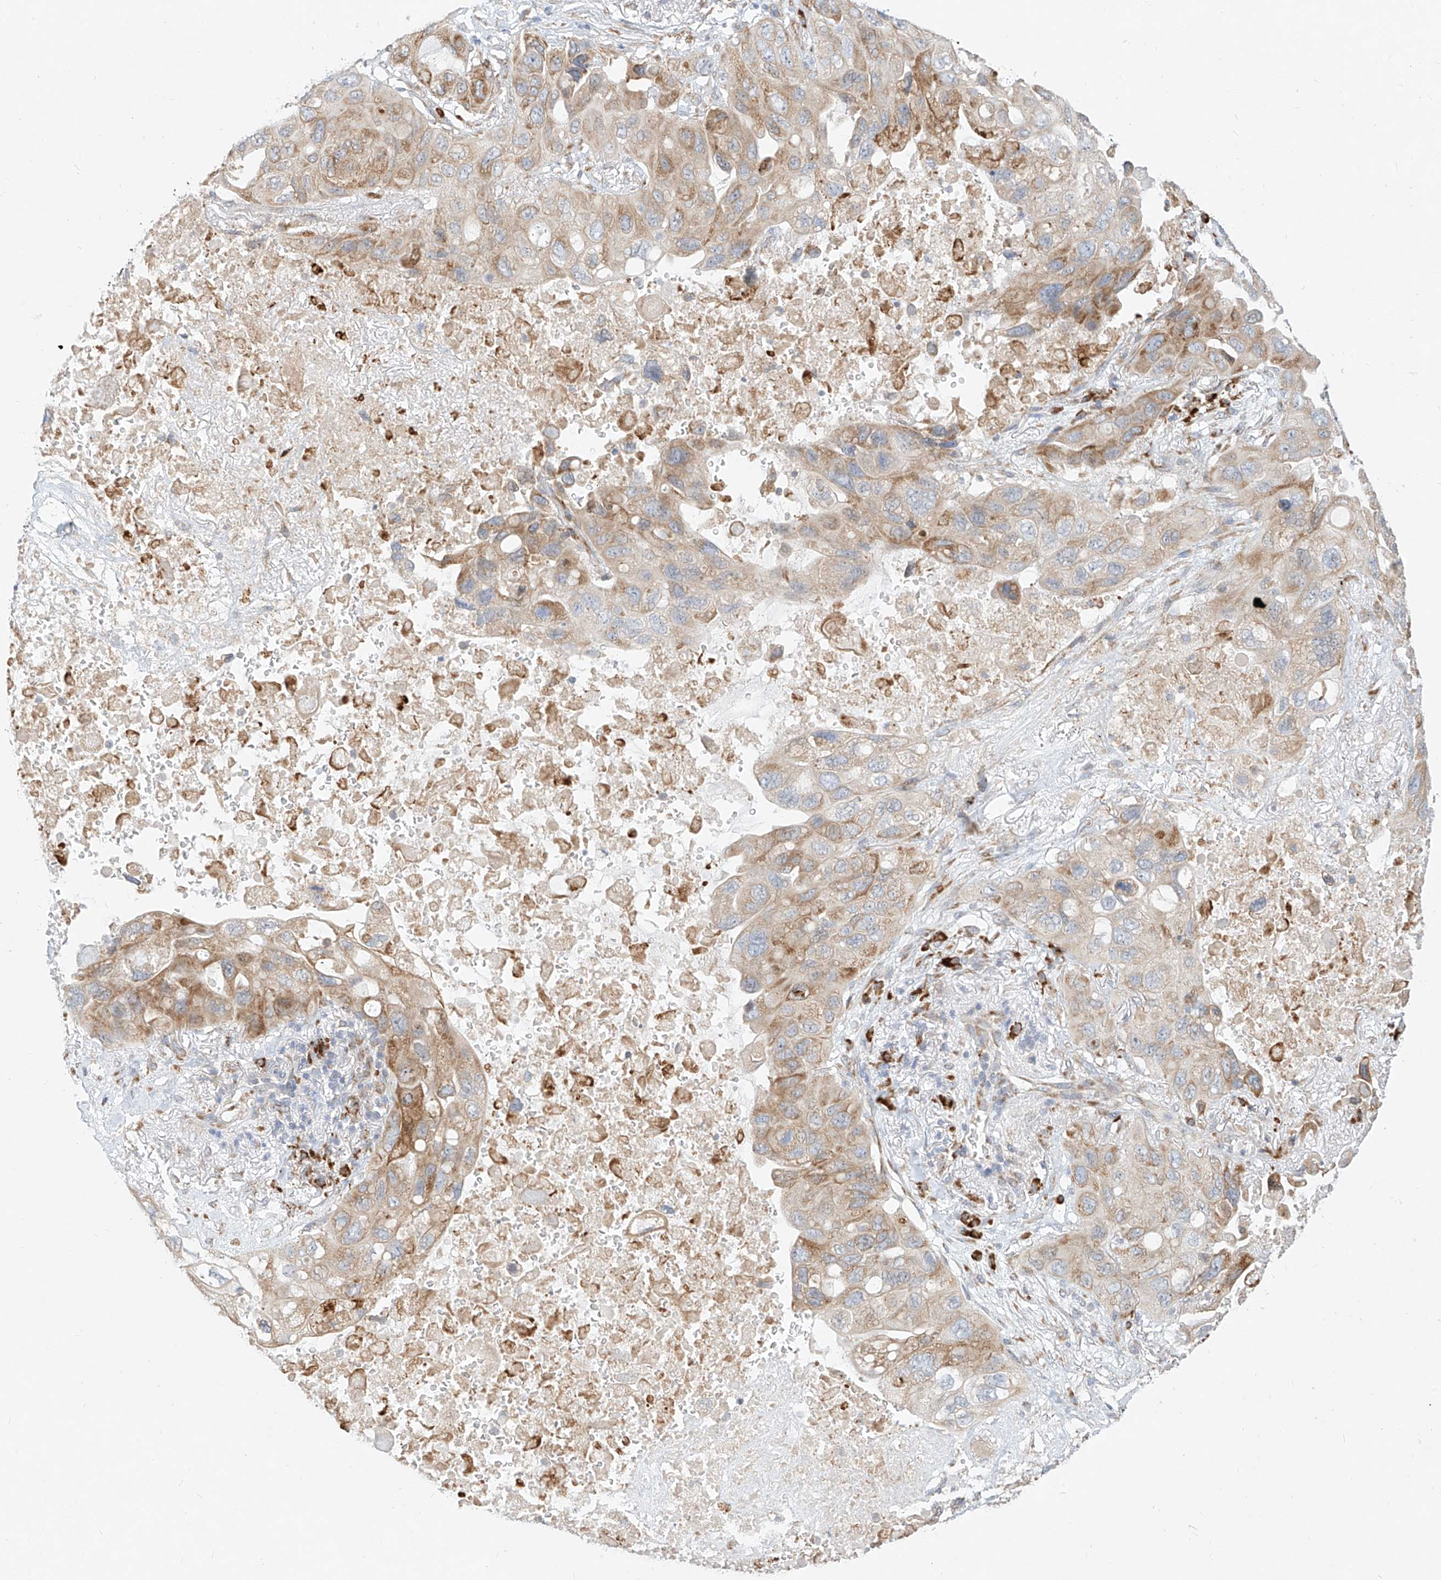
{"staining": {"intensity": "moderate", "quantity": "25%-75%", "location": "cytoplasmic/membranous"}, "tissue": "lung cancer", "cell_type": "Tumor cells", "image_type": "cancer", "snomed": [{"axis": "morphology", "description": "Squamous cell carcinoma, NOS"}, {"axis": "topography", "description": "Lung"}], "caption": "IHC histopathology image of neoplastic tissue: human lung cancer (squamous cell carcinoma) stained using immunohistochemistry (IHC) shows medium levels of moderate protein expression localized specifically in the cytoplasmic/membranous of tumor cells, appearing as a cytoplasmic/membranous brown color.", "gene": "STT3A", "patient": {"sex": "female", "age": 73}}